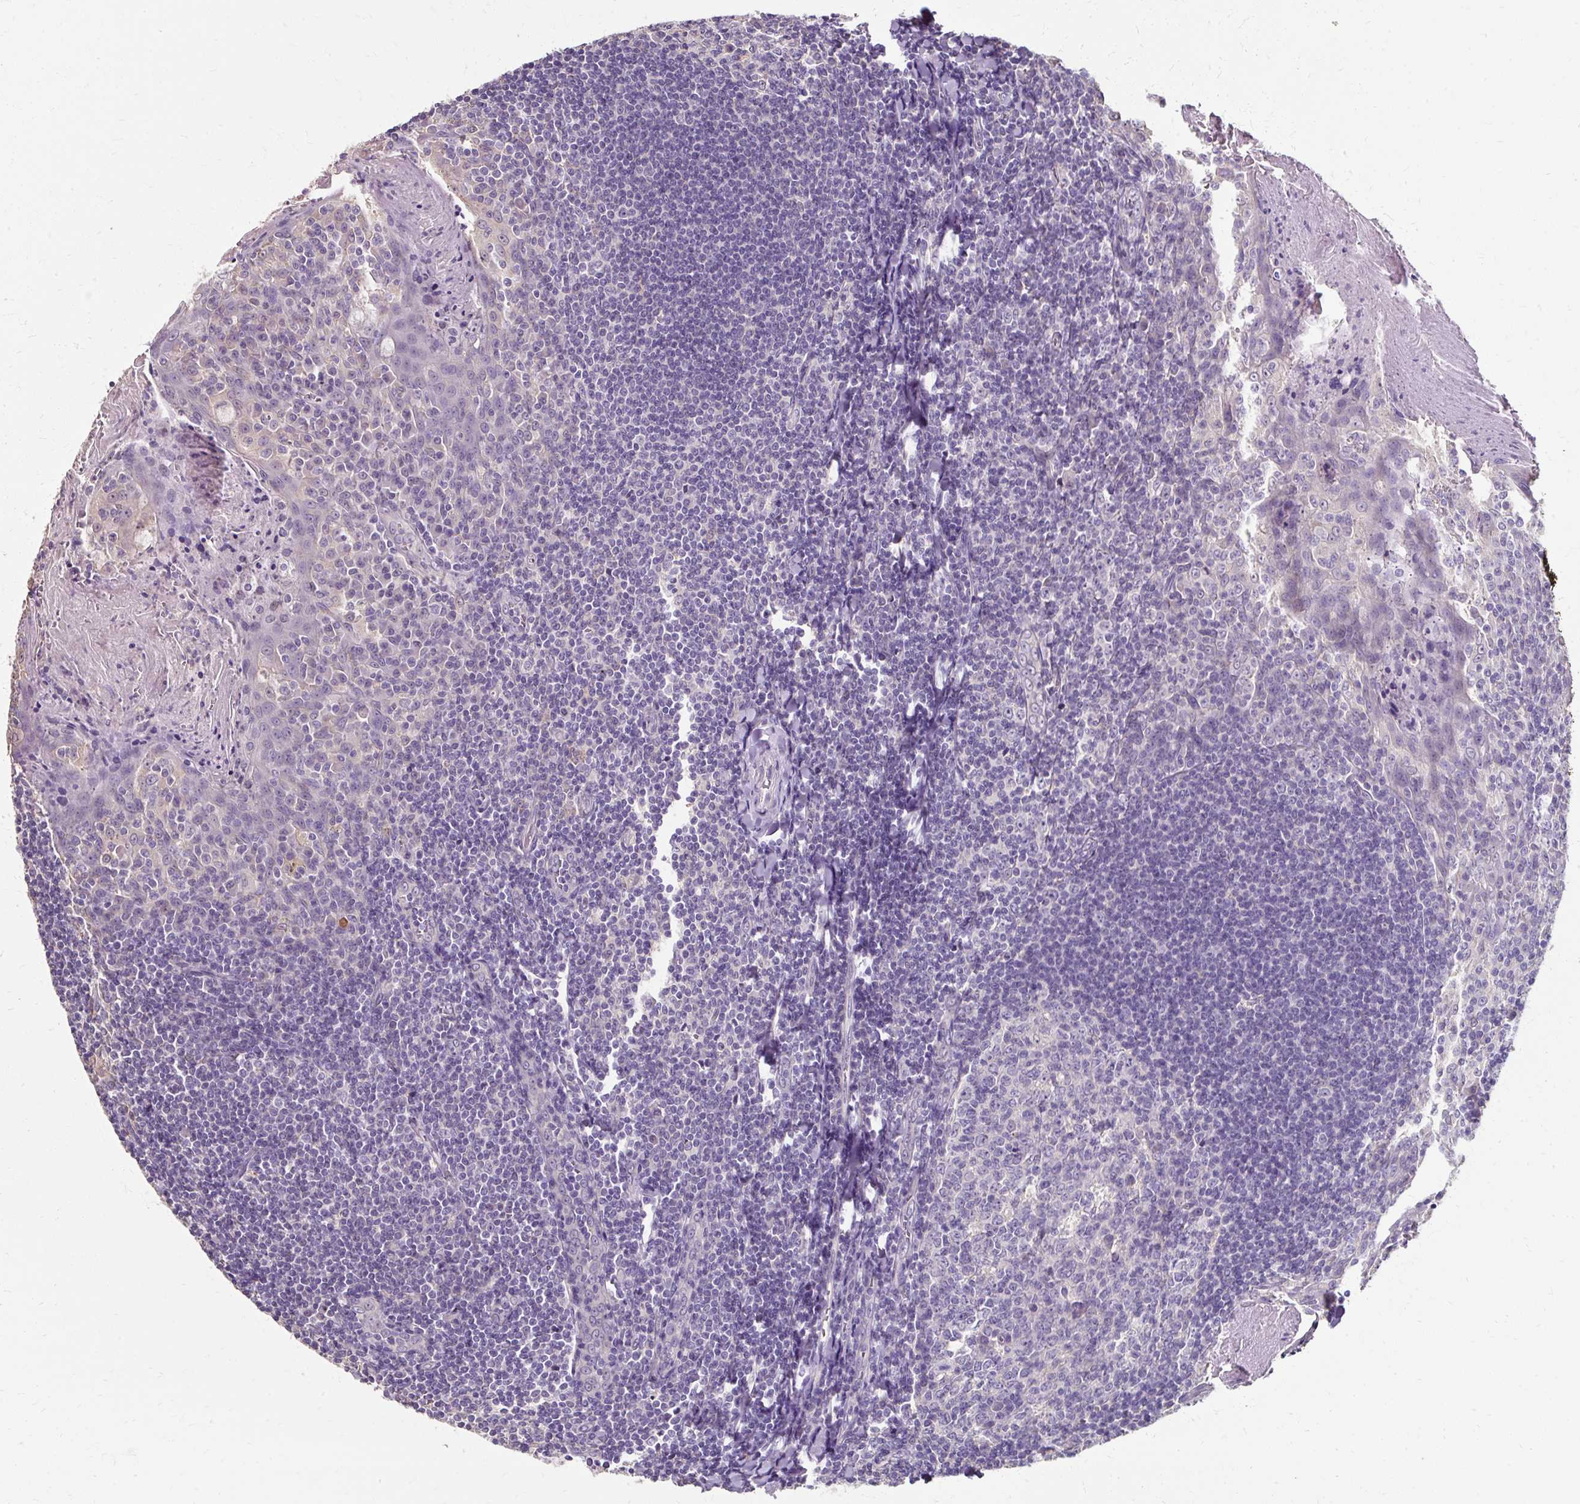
{"staining": {"intensity": "negative", "quantity": "none", "location": "none"}, "tissue": "tonsil", "cell_type": "Germinal center cells", "image_type": "normal", "snomed": [{"axis": "morphology", "description": "Normal tissue, NOS"}, {"axis": "topography", "description": "Tonsil"}], "caption": "Unremarkable tonsil was stained to show a protein in brown. There is no significant positivity in germinal center cells. (Stains: DAB IHC with hematoxylin counter stain, Microscopy: brightfield microscopy at high magnification).", "gene": "KLHL24", "patient": {"sex": "male", "age": 27}}